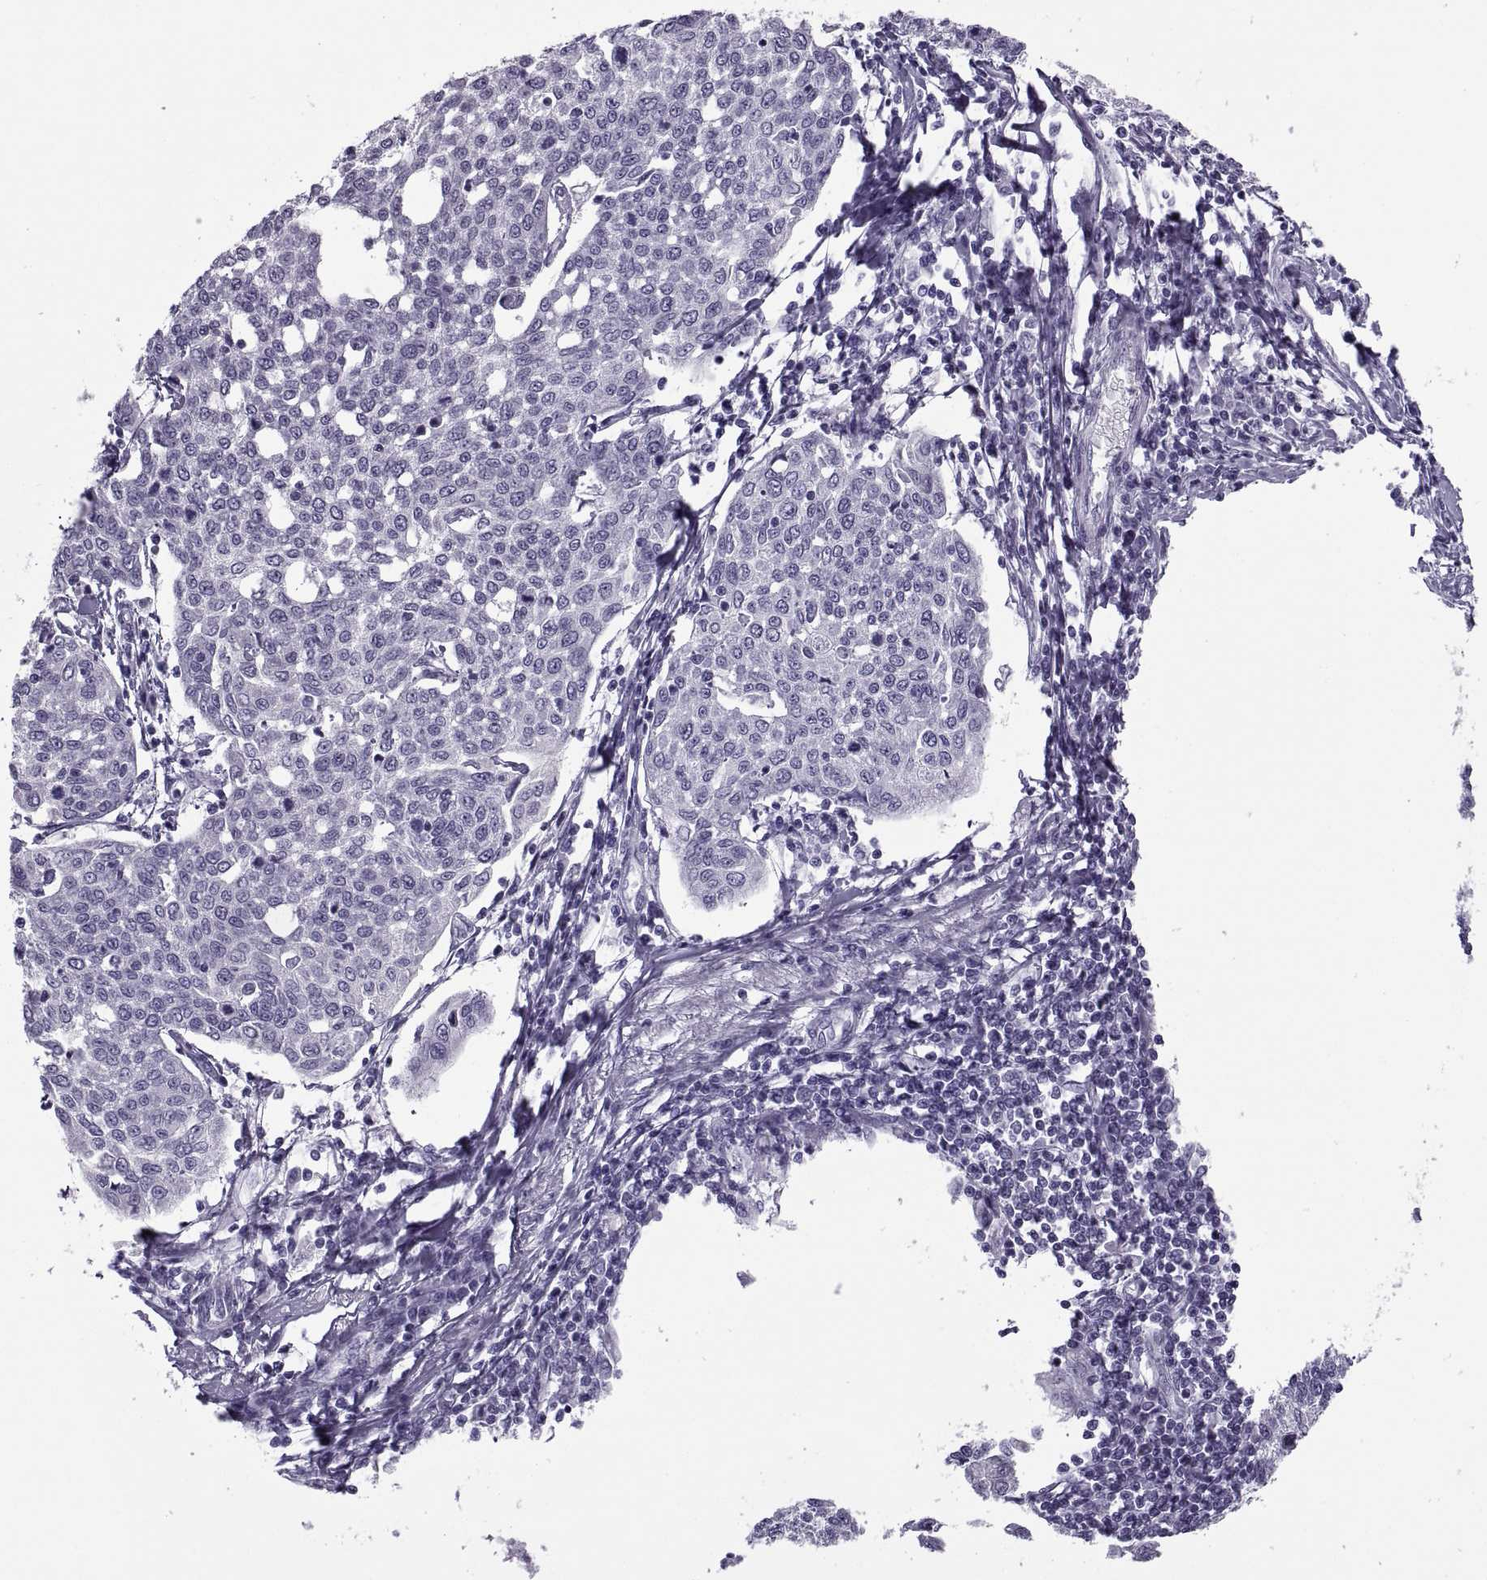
{"staining": {"intensity": "negative", "quantity": "none", "location": "none"}, "tissue": "cervical cancer", "cell_type": "Tumor cells", "image_type": "cancer", "snomed": [{"axis": "morphology", "description": "Squamous cell carcinoma, NOS"}, {"axis": "topography", "description": "Cervix"}], "caption": "Image shows no protein expression in tumor cells of cervical cancer (squamous cell carcinoma) tissue.", "gene": "RLBP1", "patient": {"sex": "female", "age": 34}}